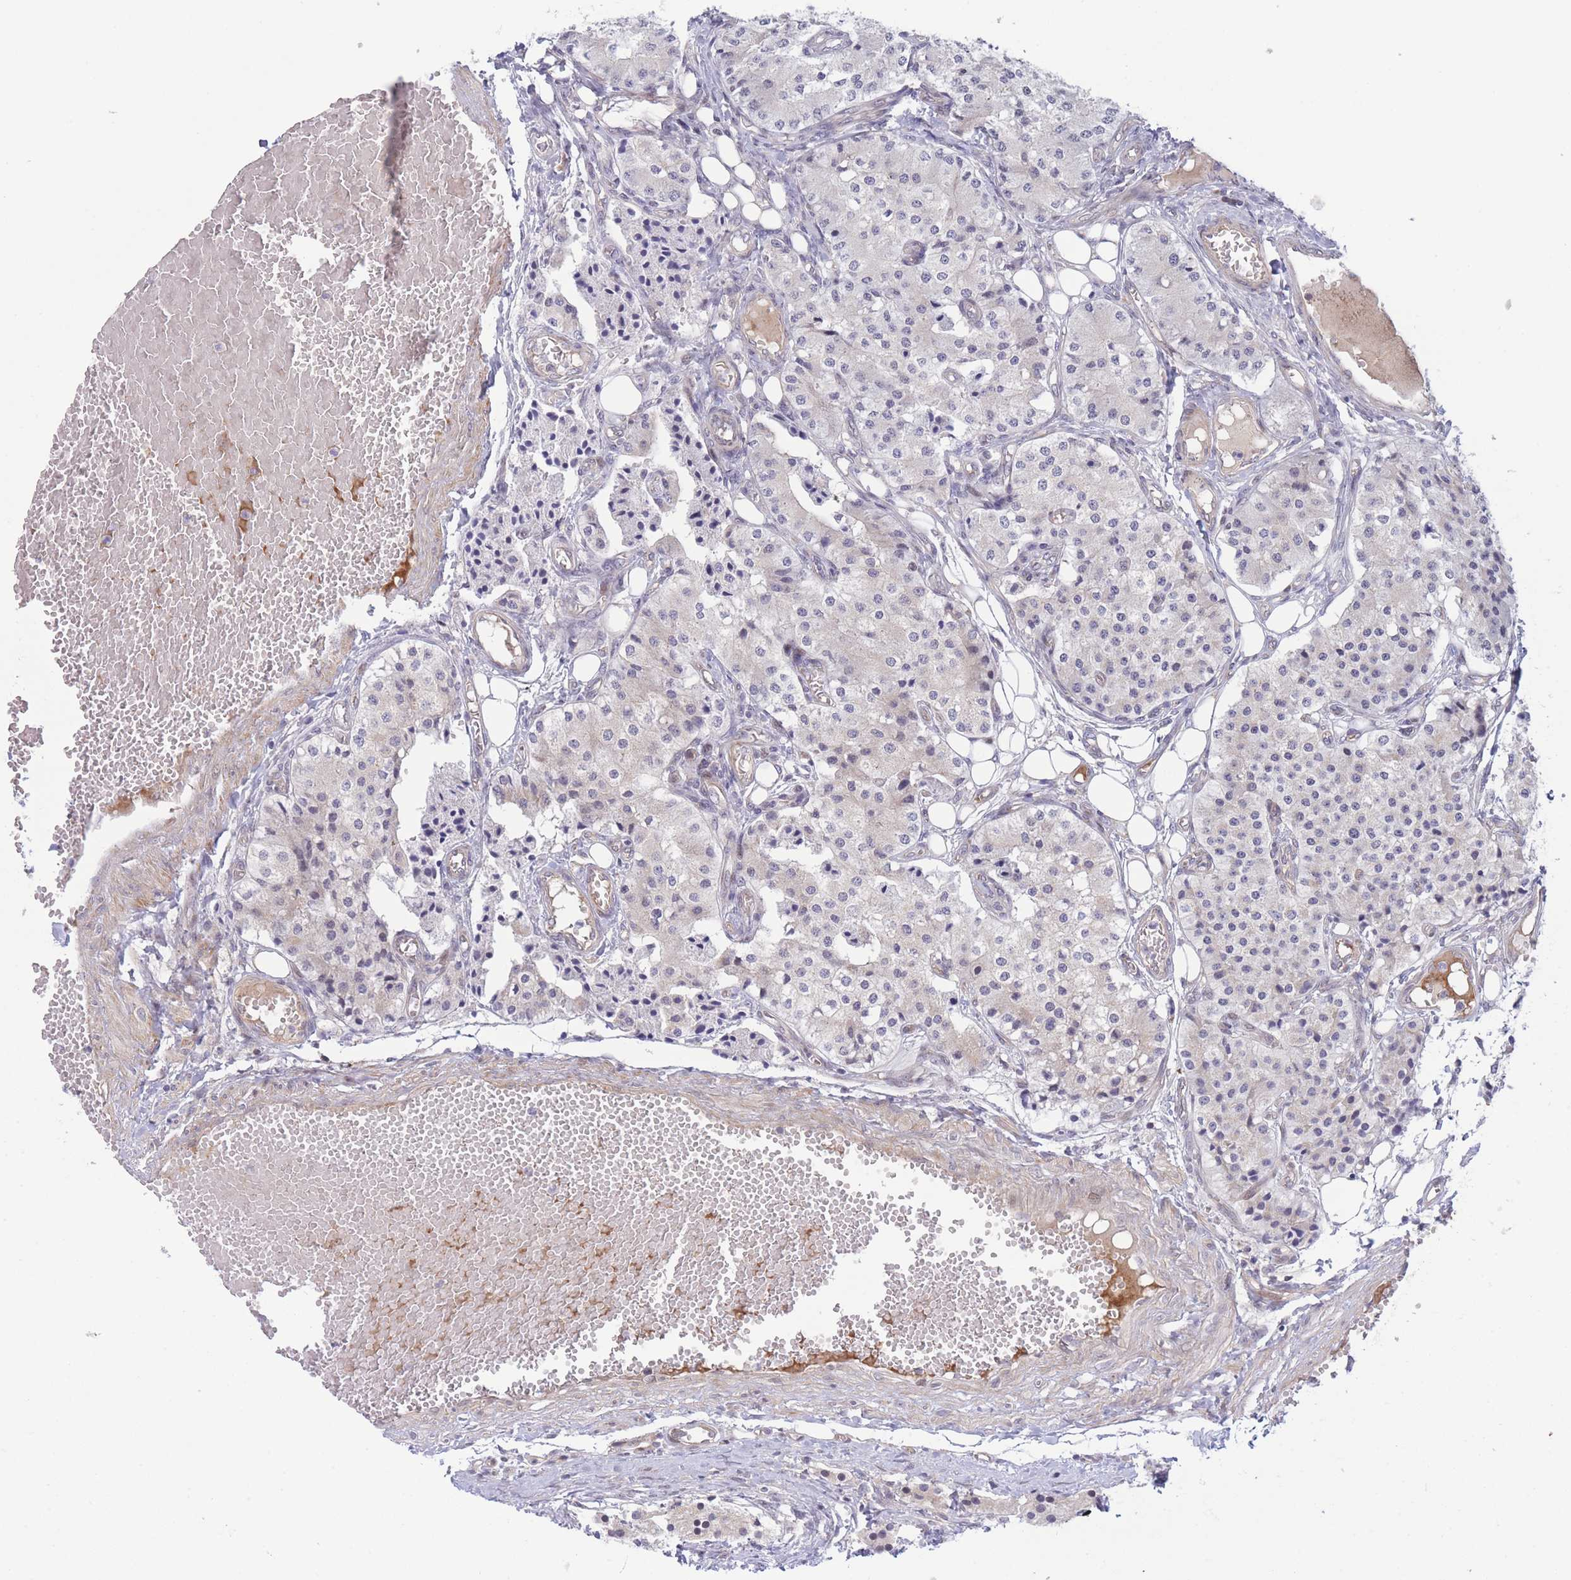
{"staining": {"intensity": "negative", "quantity": "none", "location": "none"}, "tissue": "carcinoid", "cell_type": "Tumor cells", "image_type": "cancer", "snomed": [{"axis": "morphology", "description": "Carcinoid, malignant, NOS"}, {"axis": "topography", "description": "Colon"}], "caption": "IHC of human carcinoid (malignant) demonstrates no expression in tumor cells.", "gene": "CDC25B", "patient": {"sex": "female", "age": 52}}